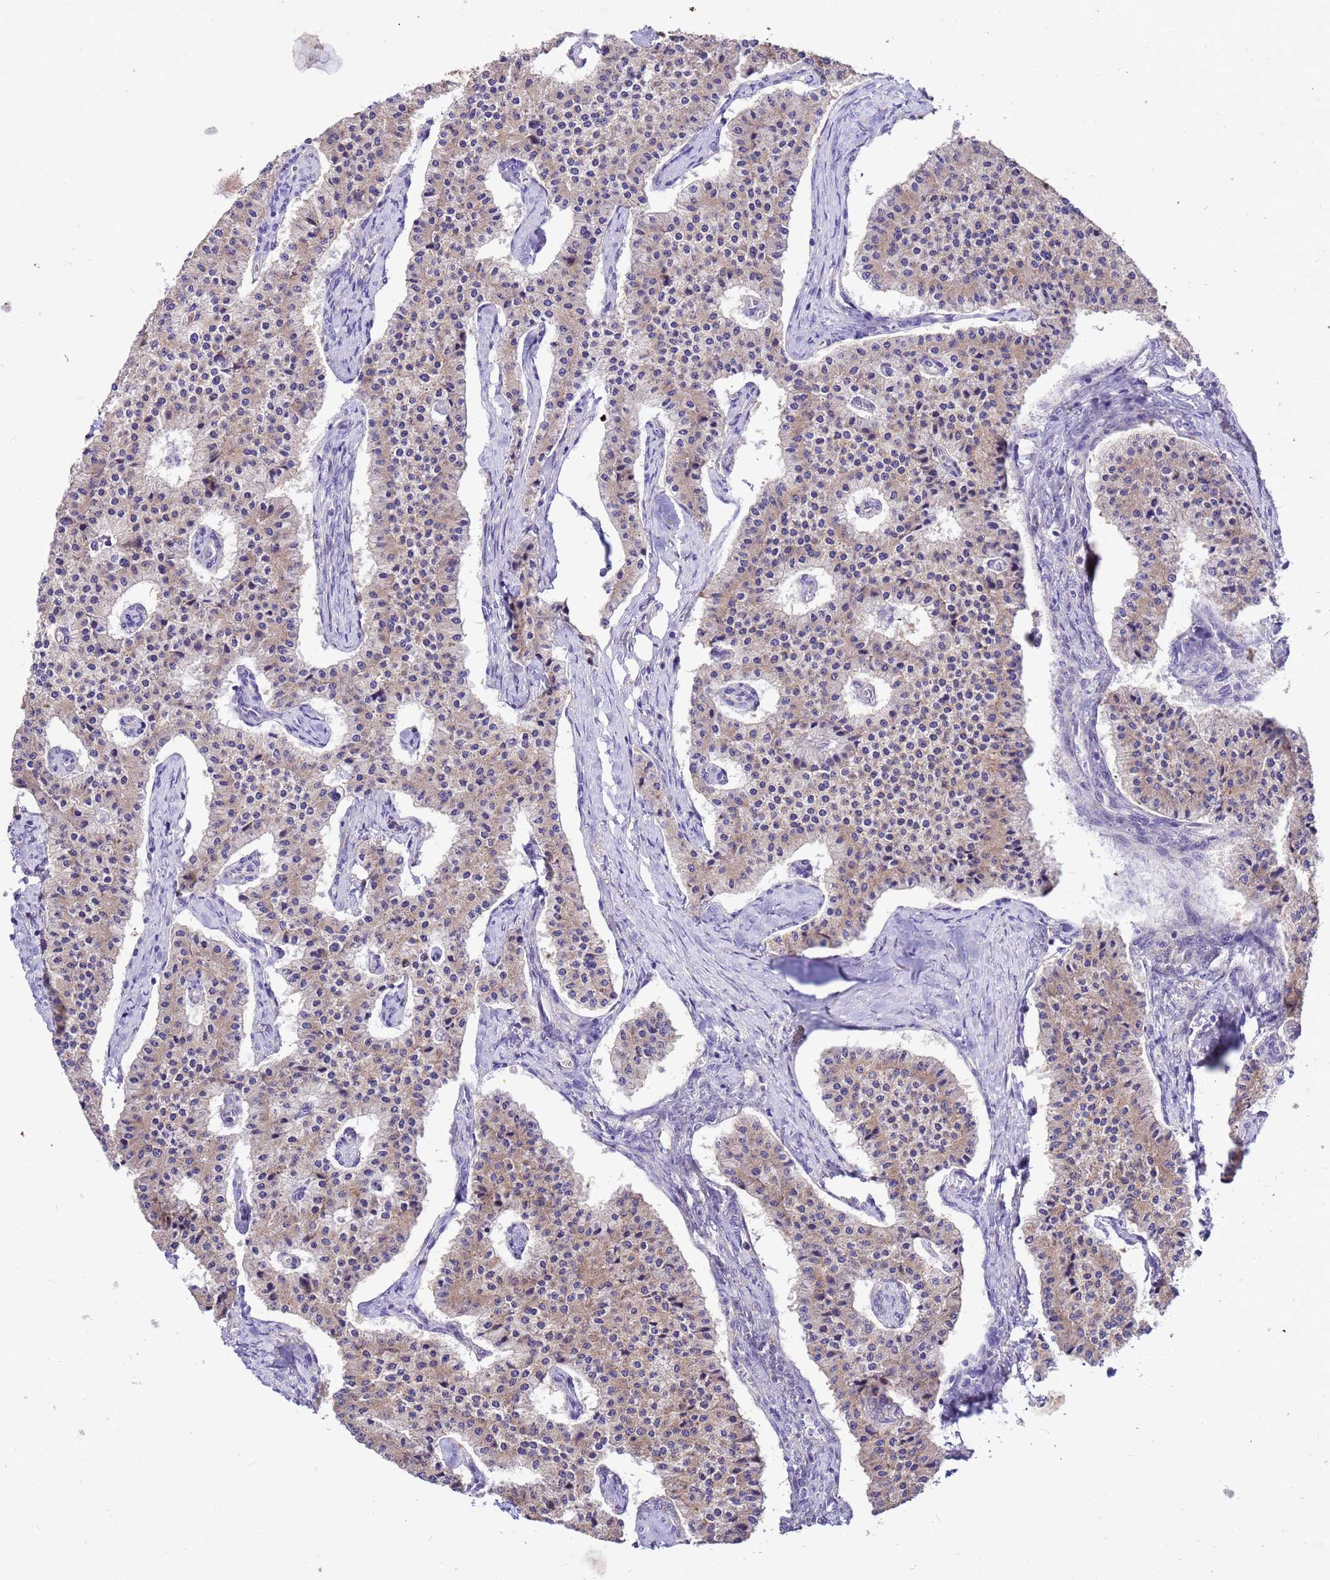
{"staining": {"intensity": "weak", "quantity": "25%-75%", "location": "cytoplasmic/membranous"}, "tissue": "carcinoid", "cell_type": "Tumor cells", "image_type": "cancer", "snomed": [{"axis": "morphology", "description": "Carcinoid, malignant, NOS"}, {"axis": "topography", "description": "Colon"}], "caption": "Approximately 25%-75% of tumor cells in malignant carcinoid display weak cytoplasmic/membranous protein expression as visualized by brown immunohistochemical staining.", "gene": "GET3", "patient": {"sex": "female", "age": 52}}